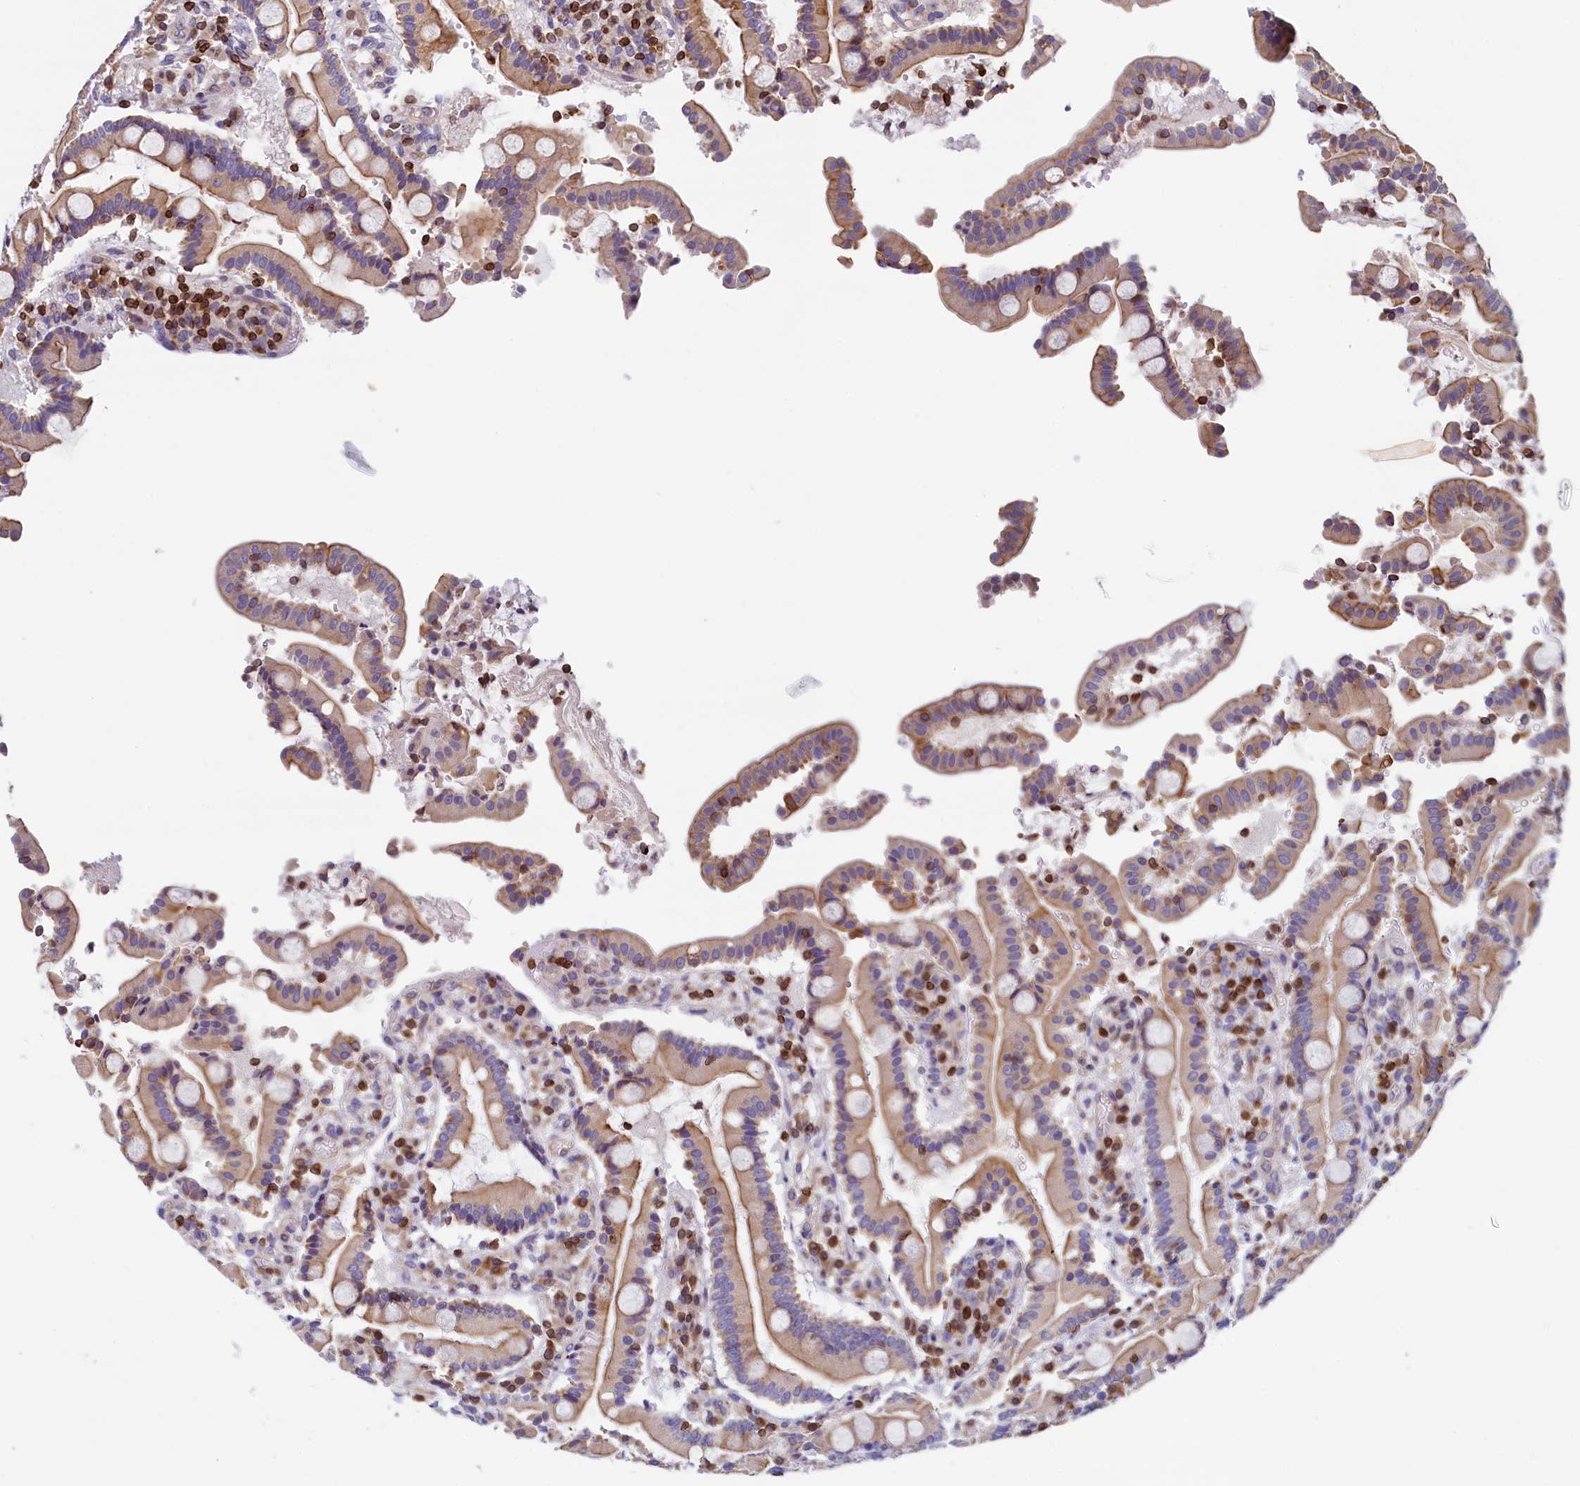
{"staining": {"intensity": "weak", "quantity": ">75%", "location": "cytoplasmic/membranous"}, "tissue": "duodenum", "cell_type": "Glandular cells", "image_type": "normal", "snomed": [{"axis": "morphology", "description": "Normal tissue, NOS"}, {"axis": "topography", "description": "Small intestine, NOS"}], "caption": "Duodenum stained for a protein (brown) displays weak cytoplasmic/membranous positive expression in about >75% of glandular cells.", "gene": "TRAF3IP3", "patient": {"sex": "female", "age": 71}}